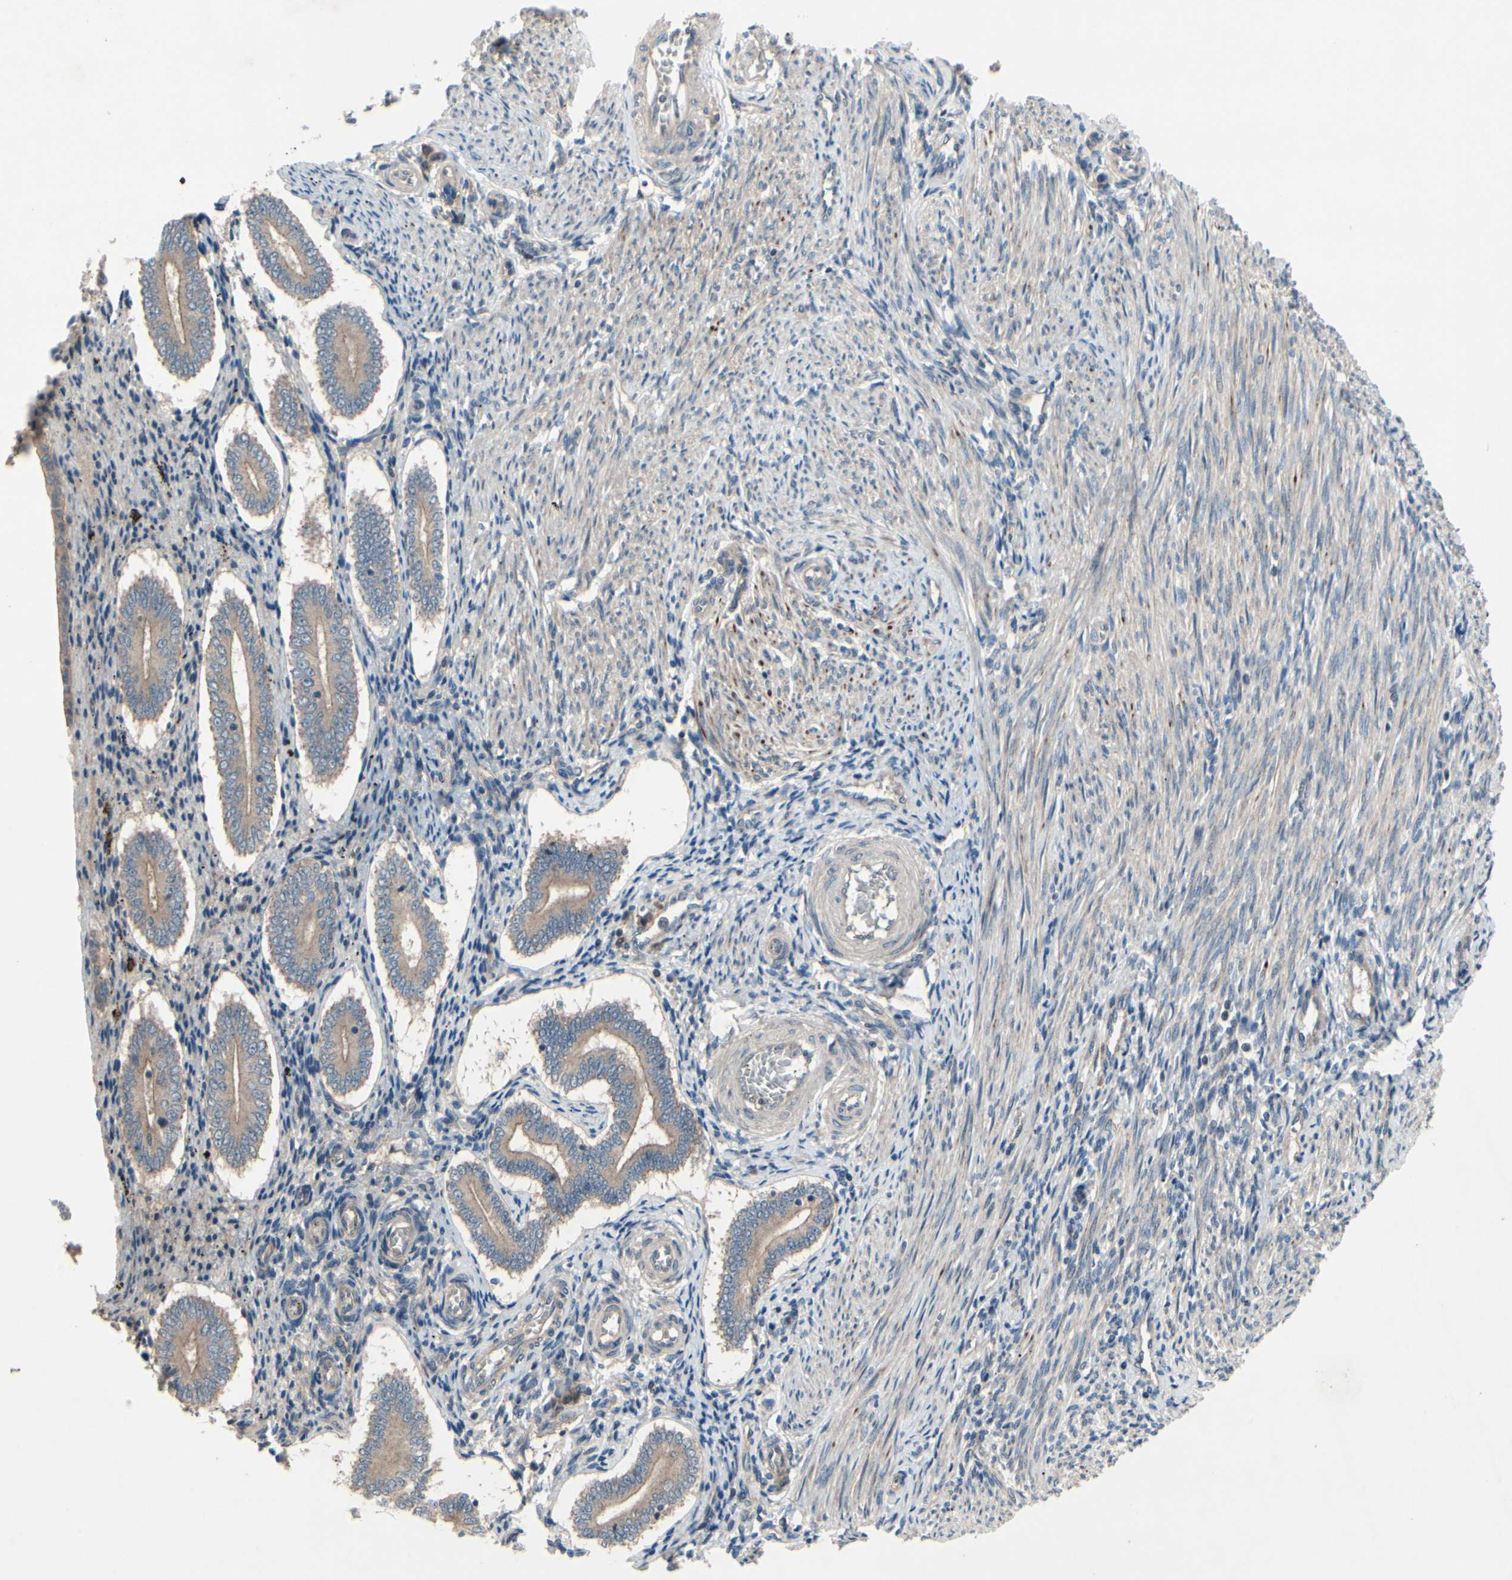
{"staining": {"intensity": "weak", "quantity": ">75%", "location": "cytoplasmic/membranous"}, "tissue": "endometrium", "cell_type": "Cells in endometrial stroma", "image_type": "normal", "snomed": [{"axis": "morphology", "description": "Normal tissue, NOS"}, {"axis": "topography", "description": "Endometrium"}], "caption": "Approximately >75% of cells in endometrial stroma in benign human endometrium exhibit weak cytoplasmic/membranous protein expression as visualized by brown immunohistochemical staining.", "gene": "ICAM5", "patient": {"sex": "female", "age": 42}}